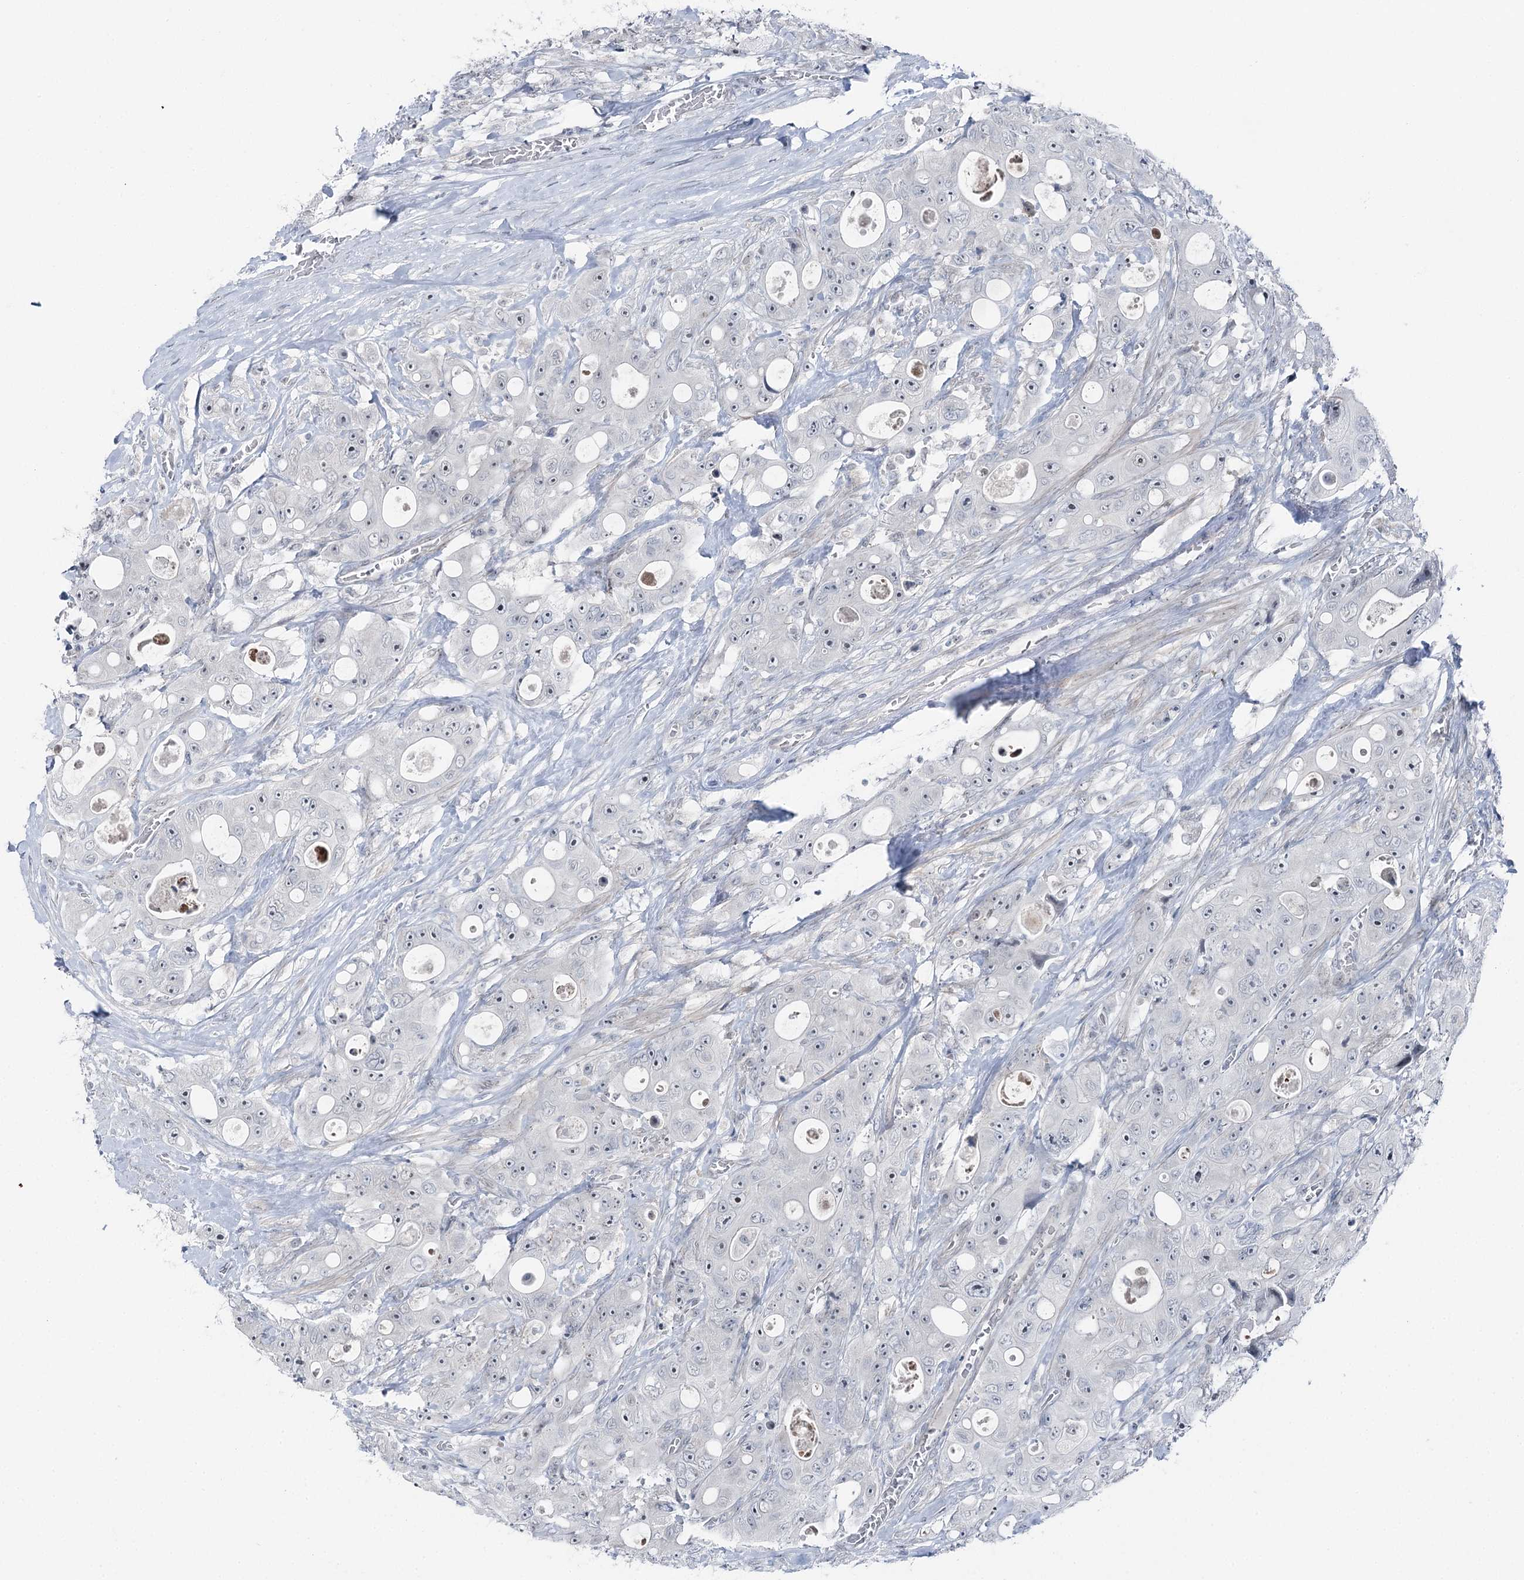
{"staining": {"intensity": "negative", "quantity": "none", "location": "none"}, "tissue": "colorectal cancer", "cell_type": "Tumor cells", "image_type": "cancer", "snomed": [{"axis": "morphology", "description": "Adenocarcinoma, NOS"}, {"axis": "topography", "description": "Colon"}], "caption": "An immunohistochemistry micrograph of colorectal adenocarcinoma is shown. There is no staining in tumor cells of colorectal adenocarcinoma.", "gene": "STEEP1", "patient": {"sex": "female", "age": 46}}